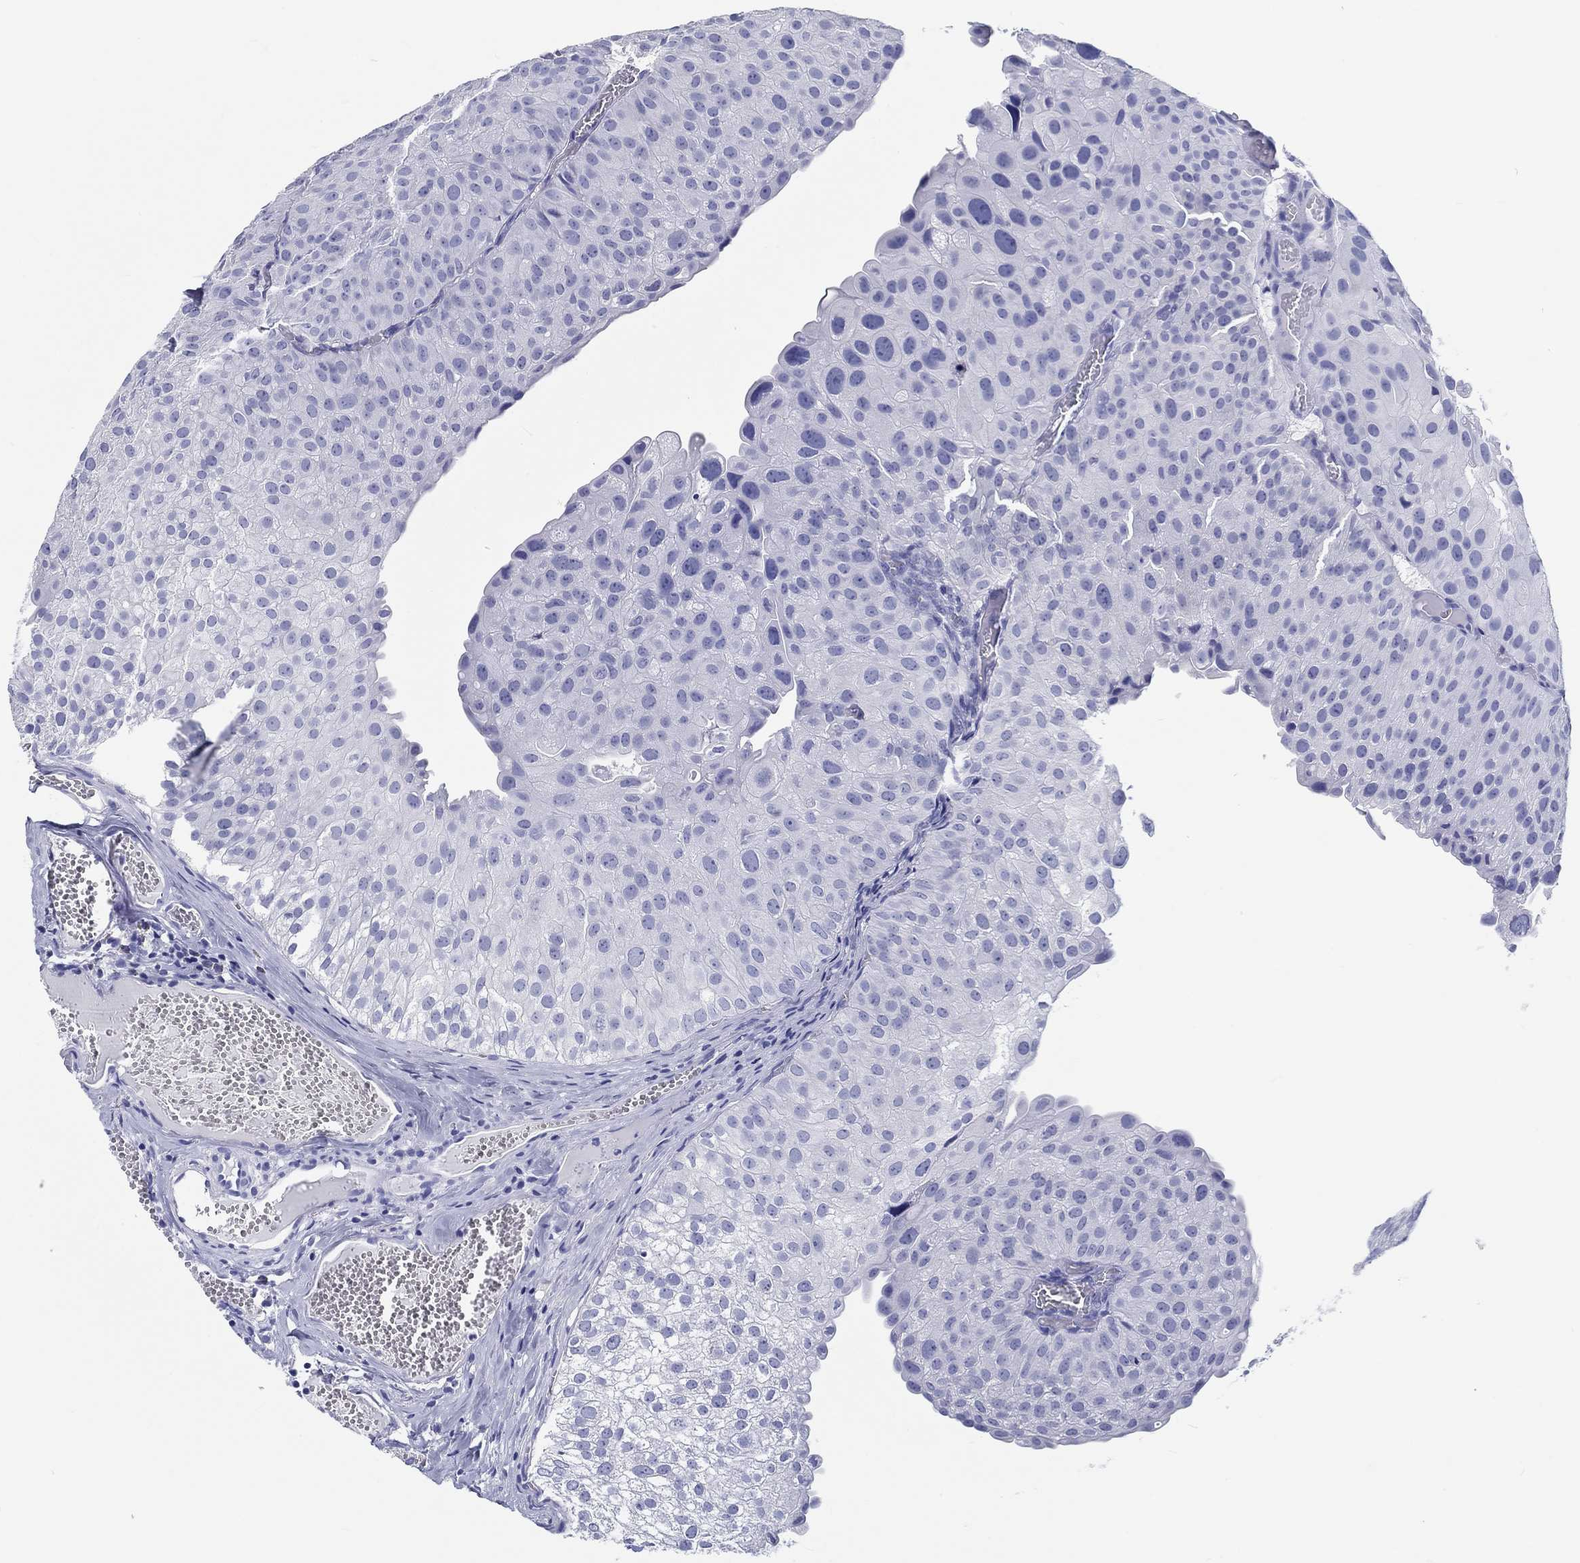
{"staining": {"intensity": "negative", "quantity": "none", "location": "none"}, "tissue": "urothelial cancer", "cell_type": "Tumor cells", "image_type": "cancer", "snomed": [{"axis": "morphology", "description": "Urothelial carcinoma, Low grade"}, {"axis": "topography", "description": "Urinary bladder"}], "caption": "There is no significant positivity in tumor cells of urothelial cancer. (DAB (3,3'-diaminobenzidine) immunohistochemistry (IHC), high magnification).", "gene": "H1-1", "patient": {"sex": "female", "age": 78}}